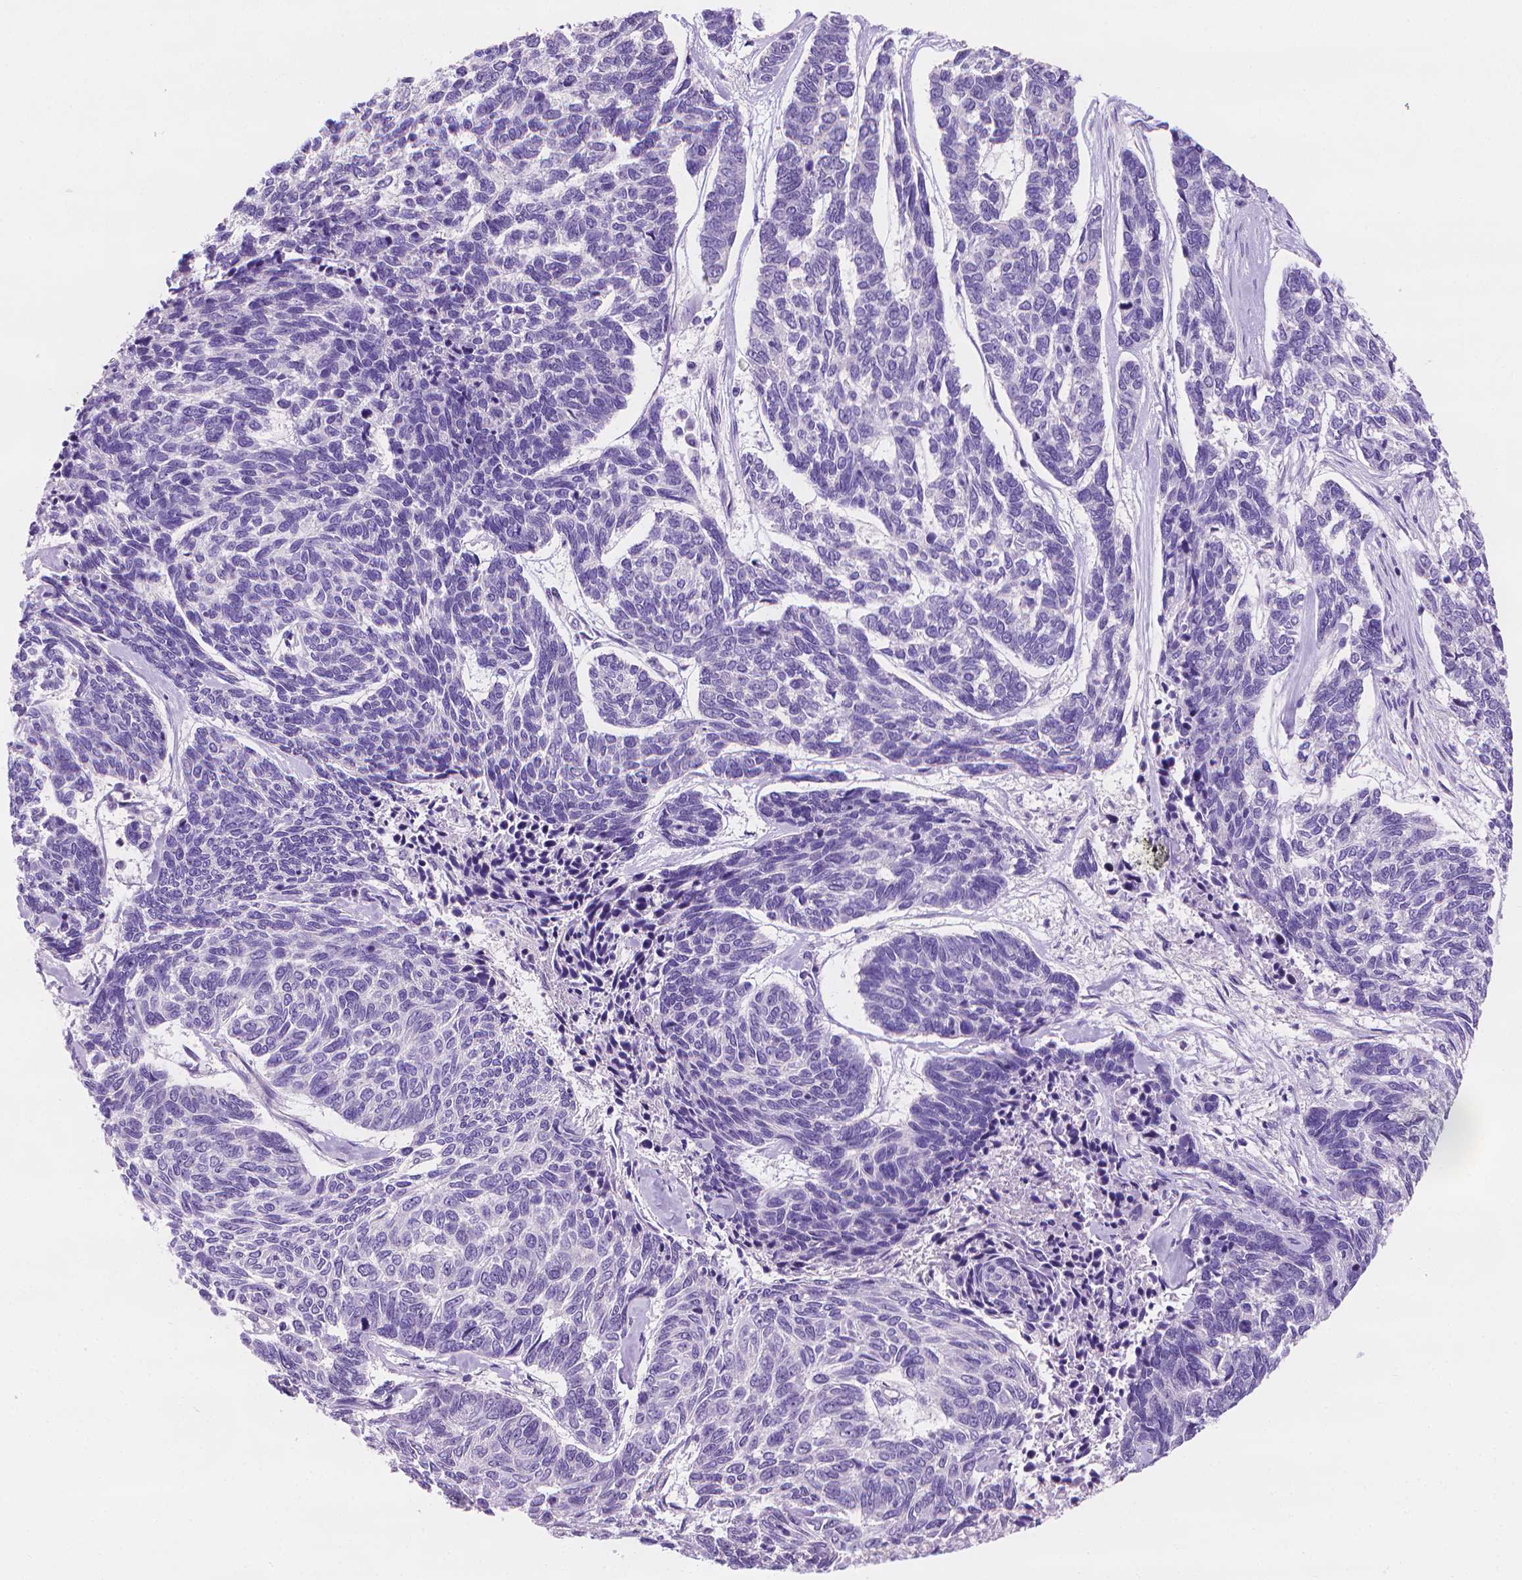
{"staining": {"intensity": "negative", "quantity": "none", "location": "none"}, "tissue": "skin cancer", "cell_type": "Tumor cells", "image_type": "cancer", "snomed": [{"axis": "morphology", "description": "Basal cell carcinoma"}, {"axis": "topography", "description": "Skin"}], "caption": "Tumor cells are negative for protein expression in human skin cancer. Nuclei are stained in blue.", "gene": "FASN", "patient": {"sex": "female", "age": 65}}